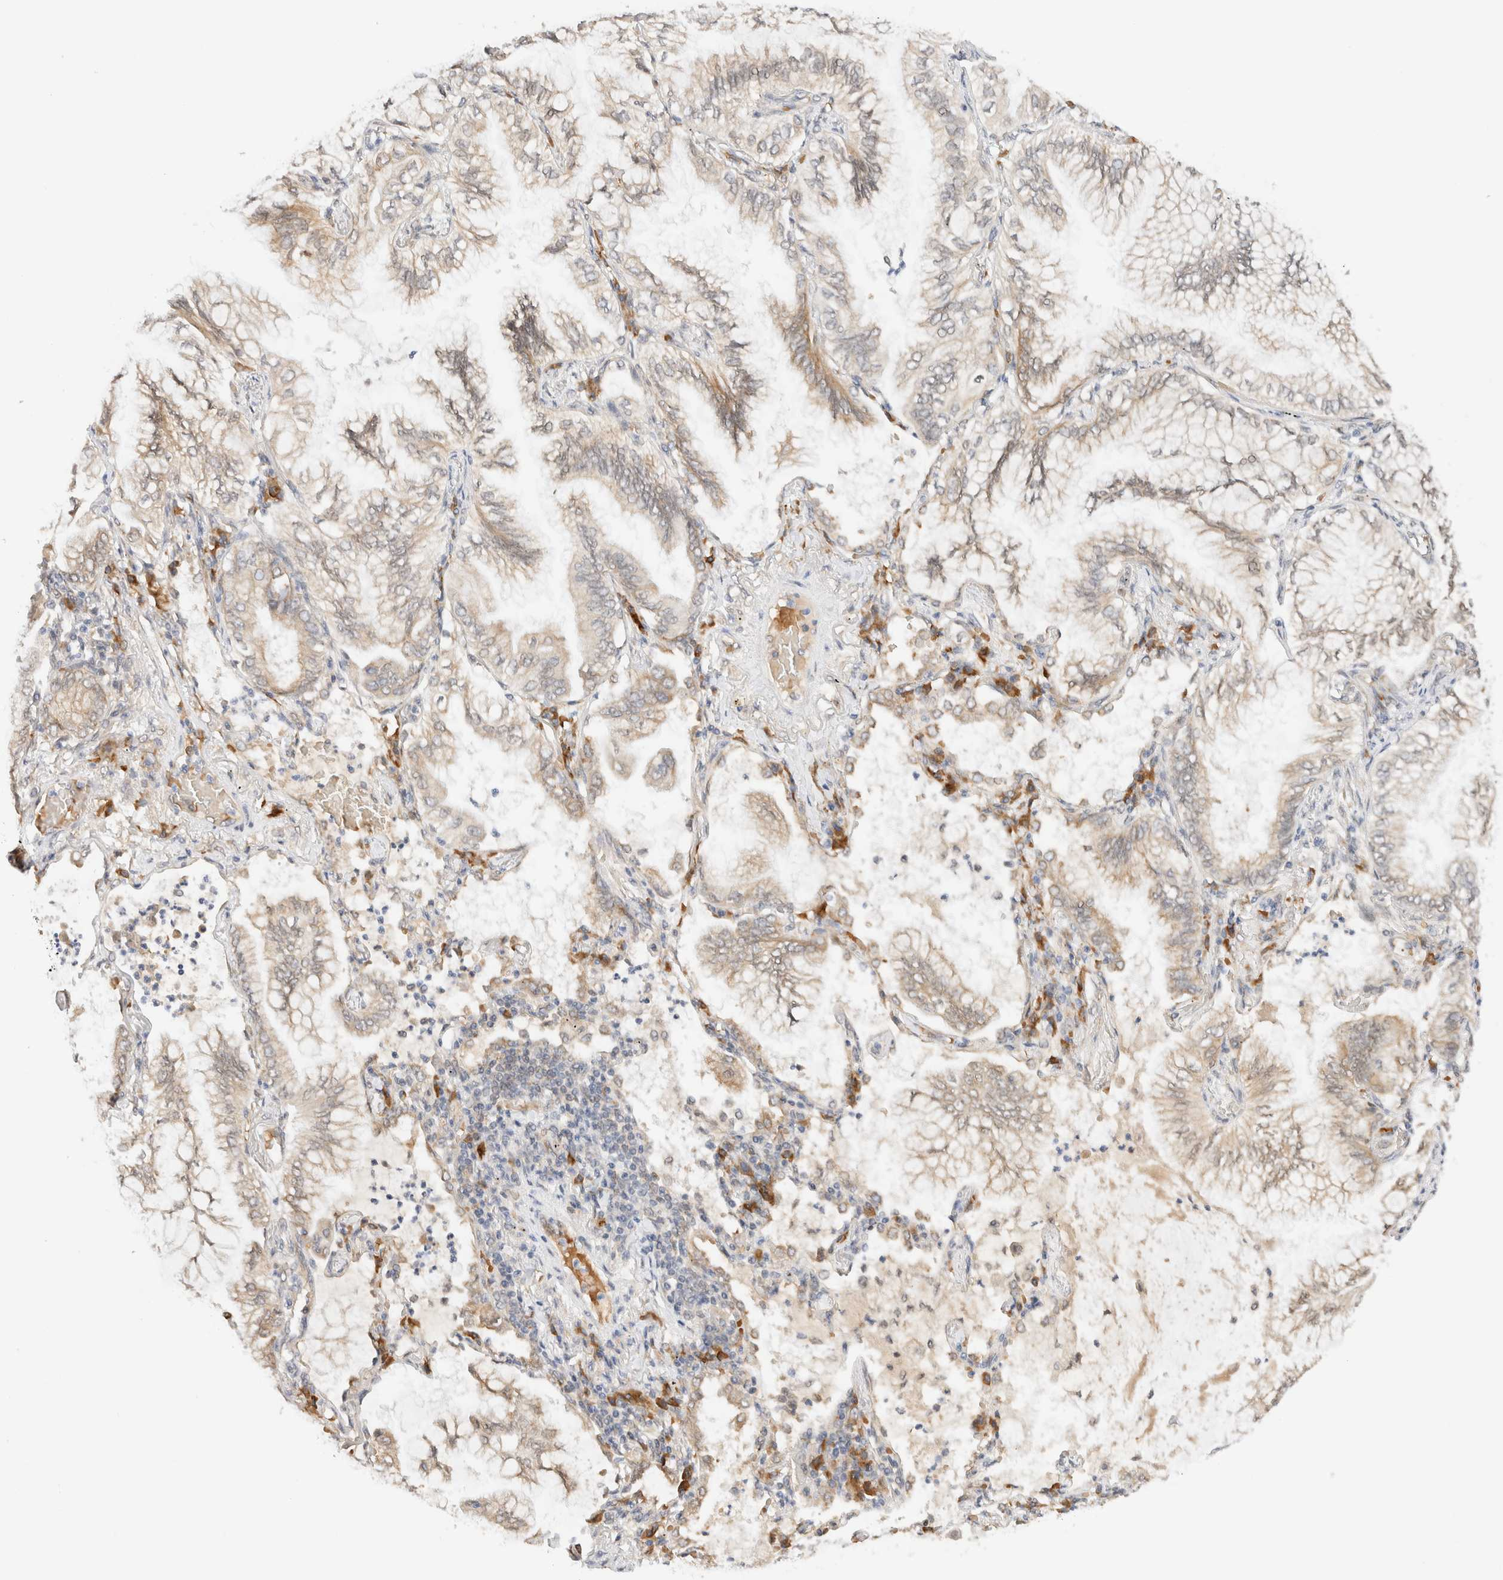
{"staining": {"intensity": "moderate", "quantity": "<25%", "location": "cytoplasmic/membranous"}, "tissue": "lung cancer", "cell_type": "Tumor cells", "image_type": "cancer", "snomed": [{"axis": "morphology", "description": "Adenocarcinoma, NOS"}, {"axis": "topography", "description": "Lung"}], "caption": "This micrograph exhibits lung cancer (adenocarcinoma) stained with immunohistochemistry (IHC) to label a protein in brown. The cytoplasmic/membranous of tumor cells show moderate positivity for the protein. Nuclei are counter-stained blue.", "gene": "SYVN1", "patient": {"sex": "female", "age": 70}}